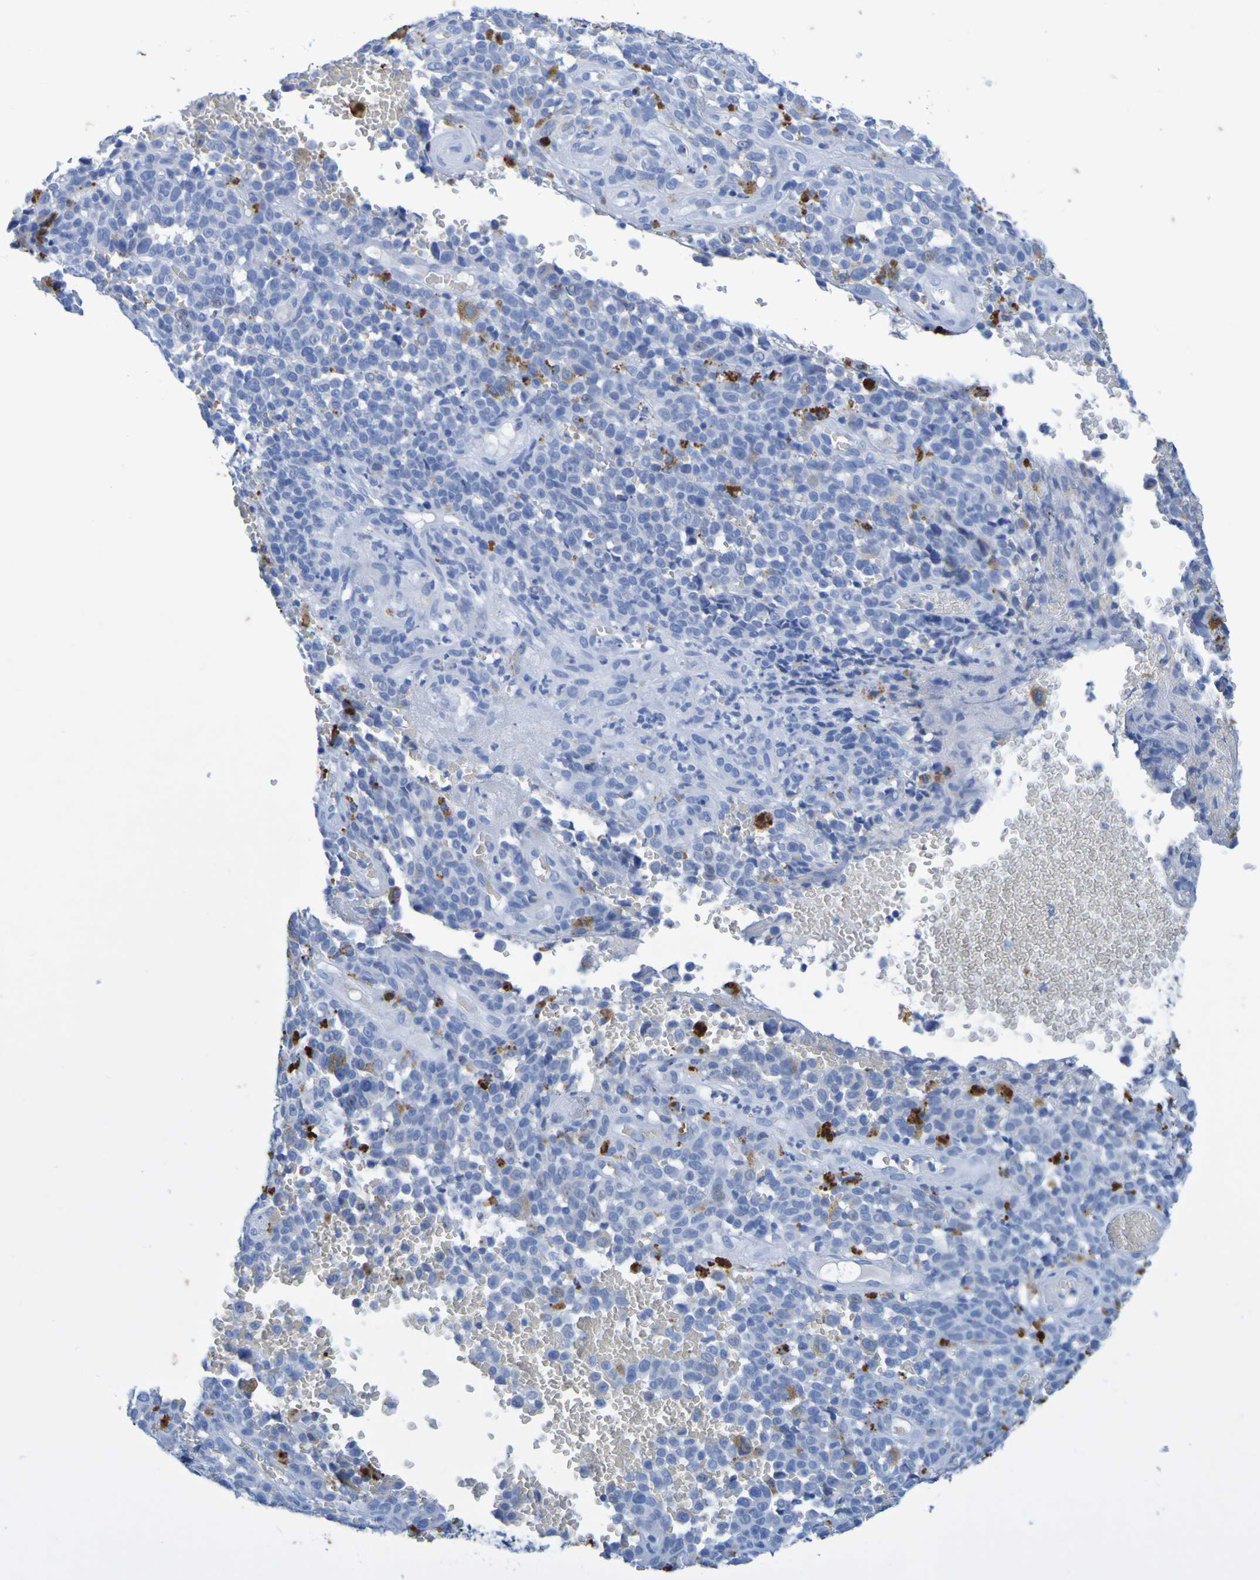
{"staining": {"intensity": "negative", "quantity": "none", "location": "none"}, "tissue": "melanoma", "cell_type": "Tumor cells", "image_type": "cancer", "snomed": [{"axis": "morphology", "description": "Malignant melanoma, NOS"}, {"axis": "topography", "description": "Skin"}], "caption": "This is an immunohistochemistry (IHC) micrograph of human malignant melanoma. There is no staining in tumor cells.", "gene": "DPEP1", "patient": {"sex": "female", "age": 82}}